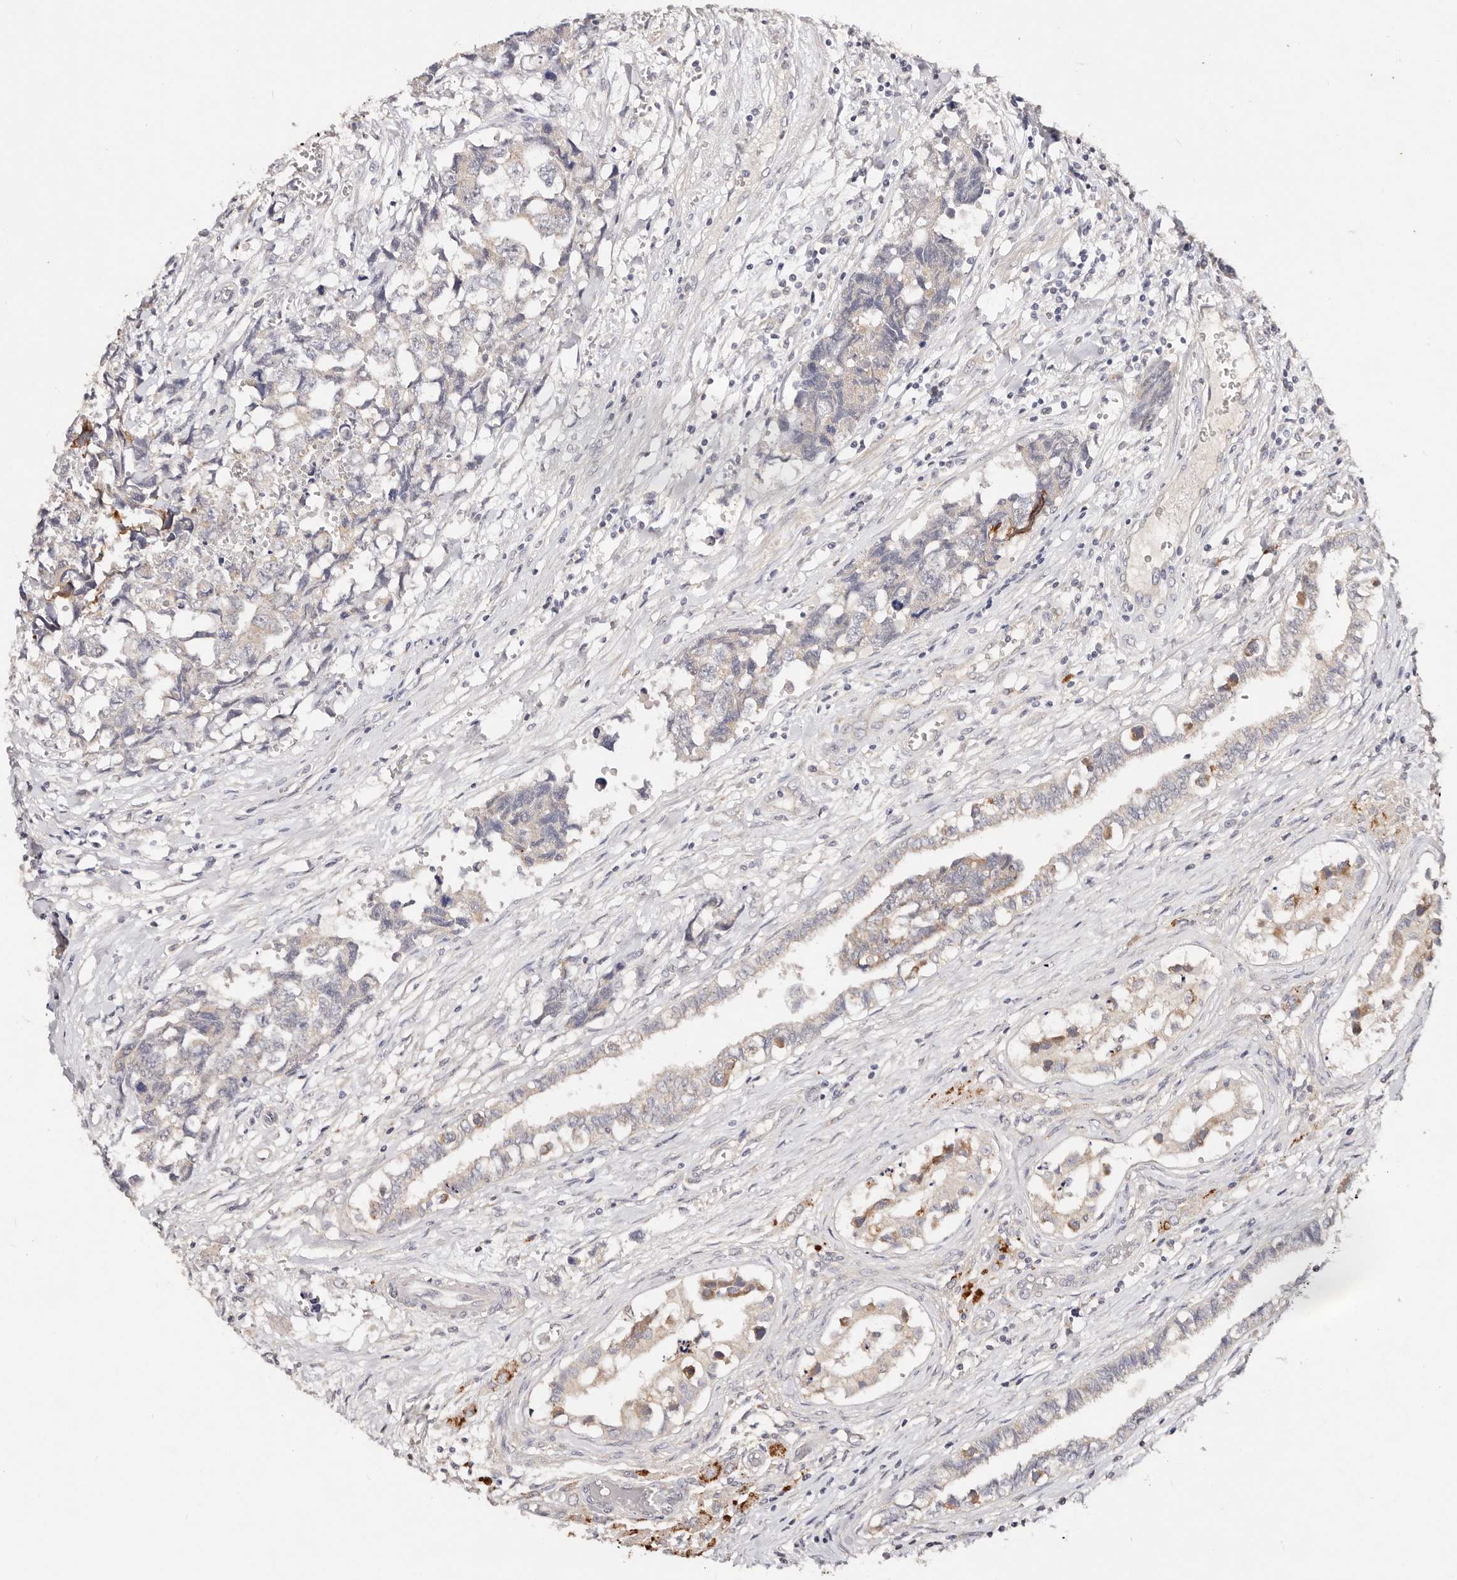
{"staining": {"intensity": "negative", "quantity": "none", "location": "none"}, "tissue": "testis cancer", "cell_type": "Tumor cells", "image_type": "cancer", "snomed": [{"axis": "morphology", "description": "Carcinoma, Embryonal, NOS"}, {"axis": "topography", "description": "Testis"}], "caption": "Protein analysis of testis cancer (embryonal carcinoma) shows no significant staining in tumor cells.", "gene": "VIPAS39", "patient": {"sex": "male", "age": 31}}